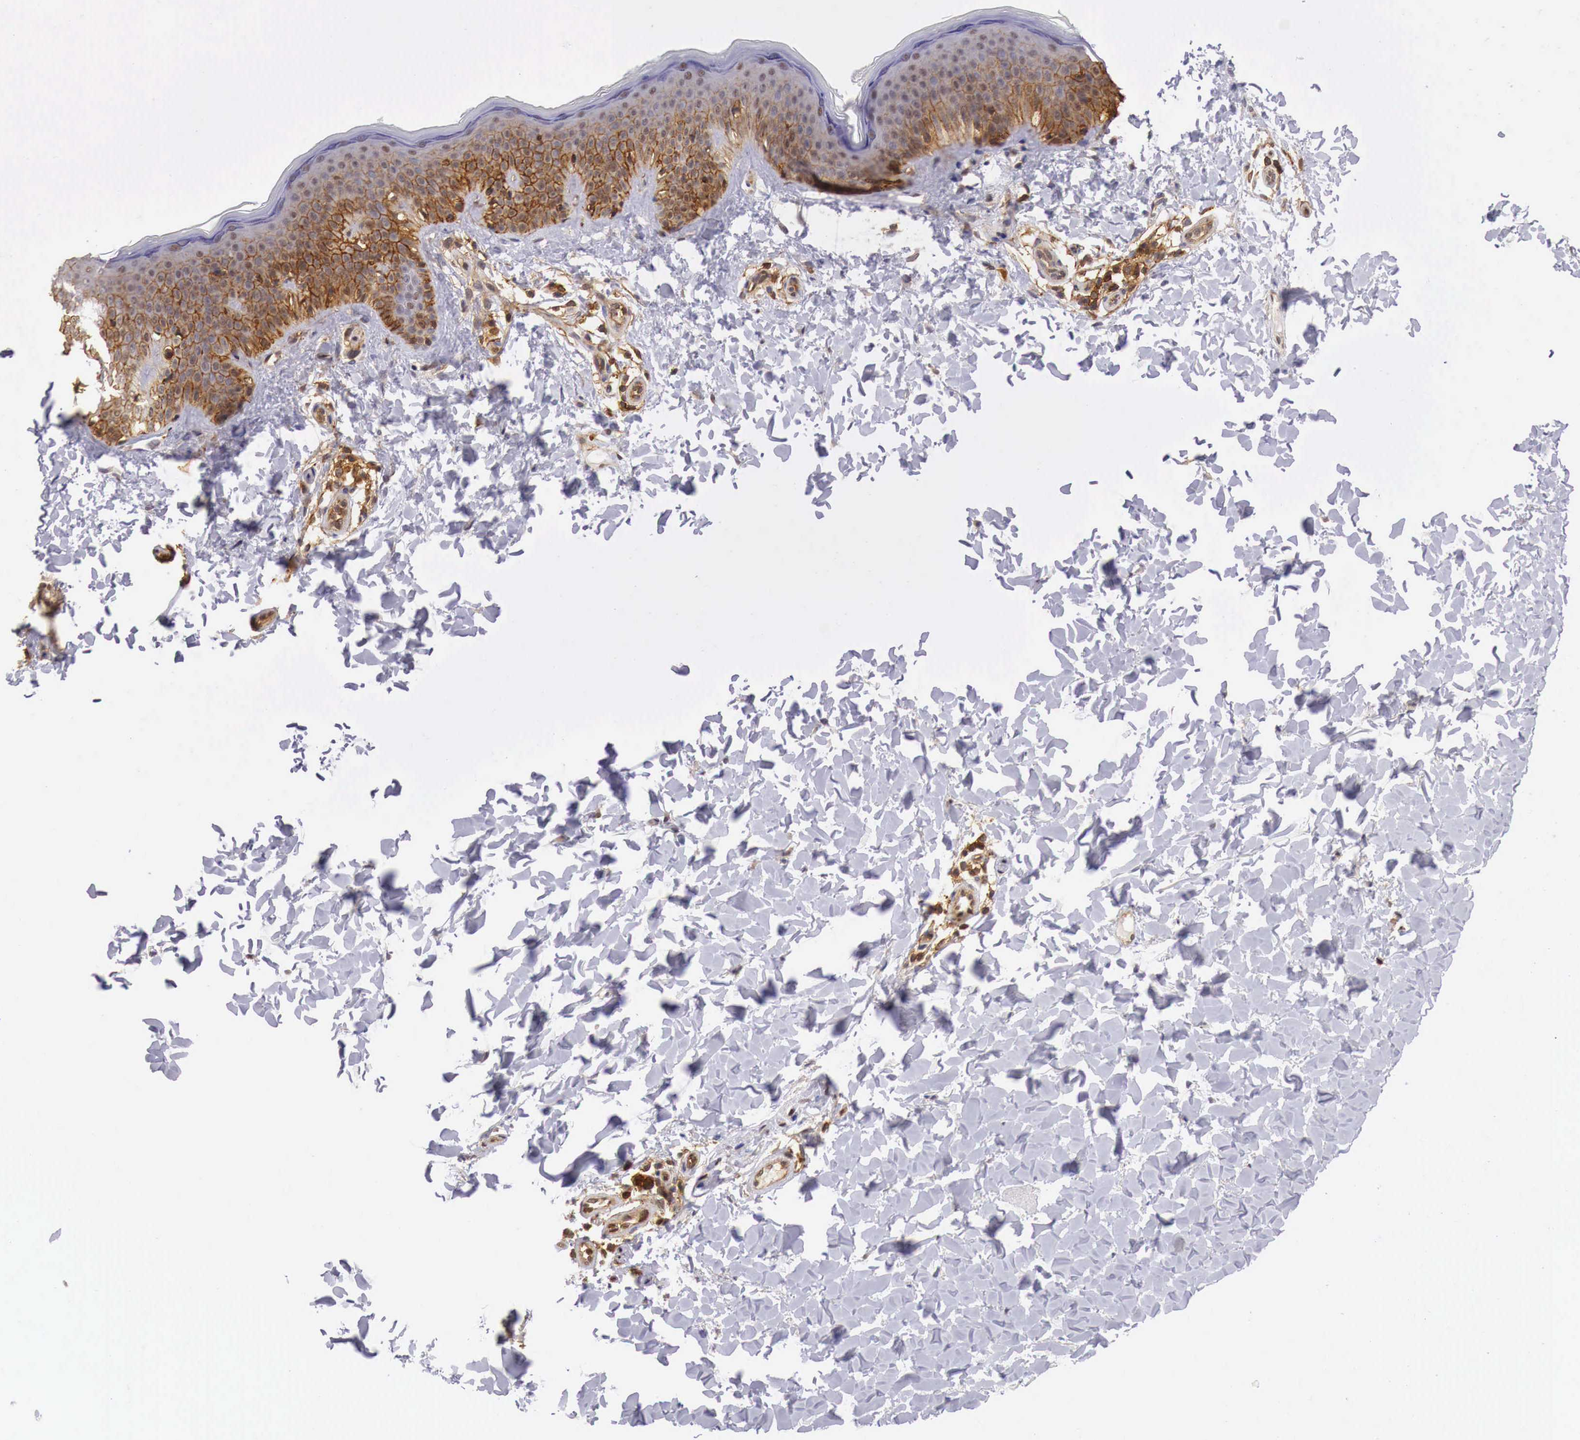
{"staining": {"intensity": "moderate", "quantity": "<25%", "location": "cytoplasmic/membranous,nuclear"}, "tissue": "skin", "cell_type": "Fibroblasts", "image_type": "normal", "snomed": [{"axis": "morphology", "description": "Normal tissue, NOS"}, {"axis": "topography", "description": "Skin"}], "caption": "Benign skin reveals moderate cytoplasmic/membranous,nuclear positivity in about <25% of fibroblasts, visualized by immunohistochemistry. Immunohistochemistry (ihc) stains the protein of interest in brown and the nuclei are stained blue.", "gene": "PABIR2", "patient": {"sex": "female", "age": 17}}